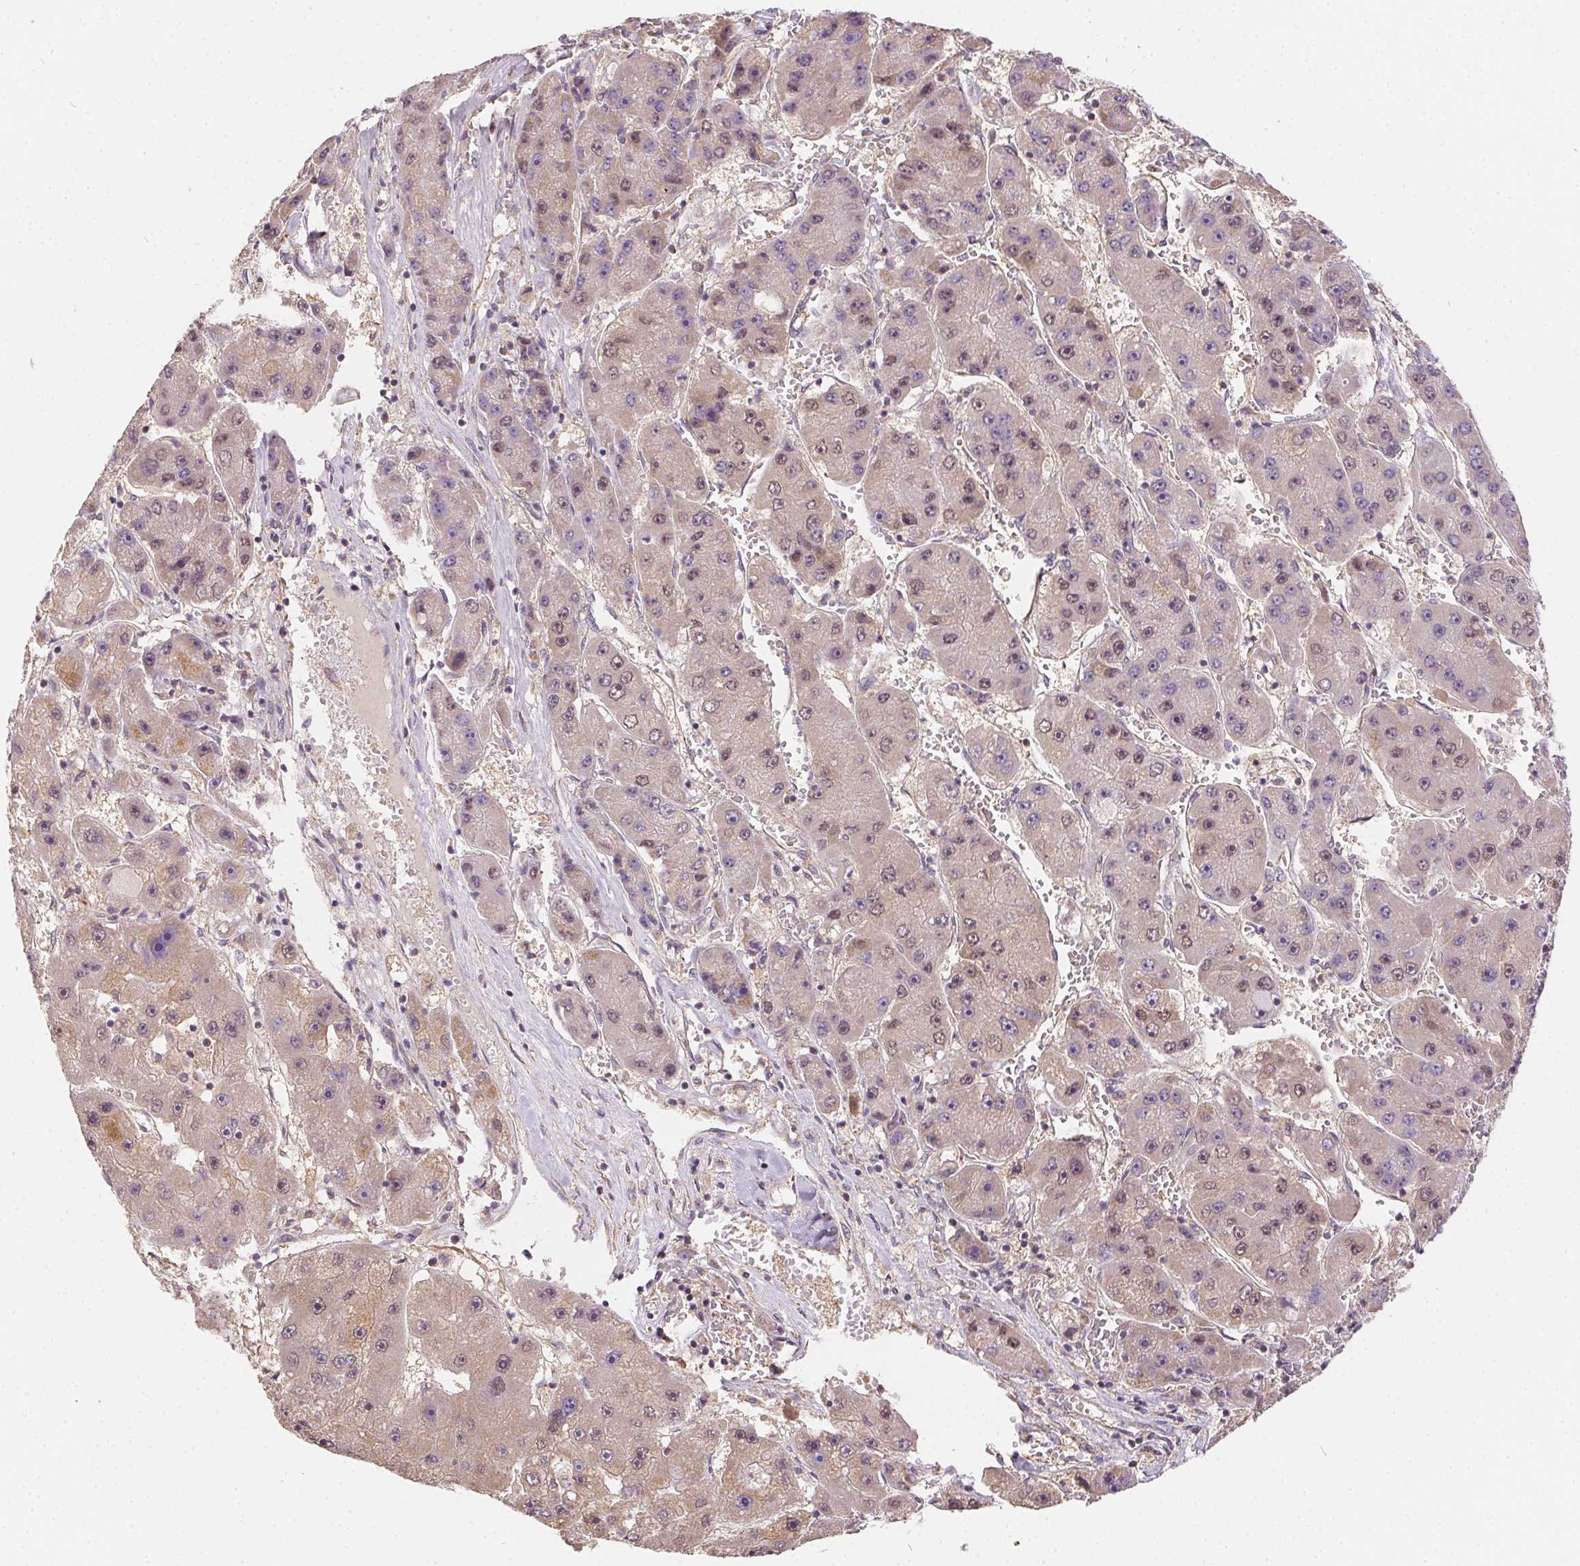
{"staining": {"intensity": "weak", "quantity": ">75%", "location": "cytoplasmic/membranous,nuclear"}, "tissue": "liver cancer", "cell_type": "Tumor cells", "image_type": "cancer", "snomed": [{"axis": "morphology", "description": "Carcinoma, Hepatocellular, NOS"}, {"axis": "topography", "description": "Liver"}], "caption": "This micrograph displays liver cancer (hepatocellular carcinoma) stained with IHC to label a protein in brown. The cytoplasmic/membranous and nuclear of tumor cells show weak positivity for the protein. Nuclei are counter-stained blue.", "gene": "REV3L", "patient": {"sex": "female", "age": 61}}